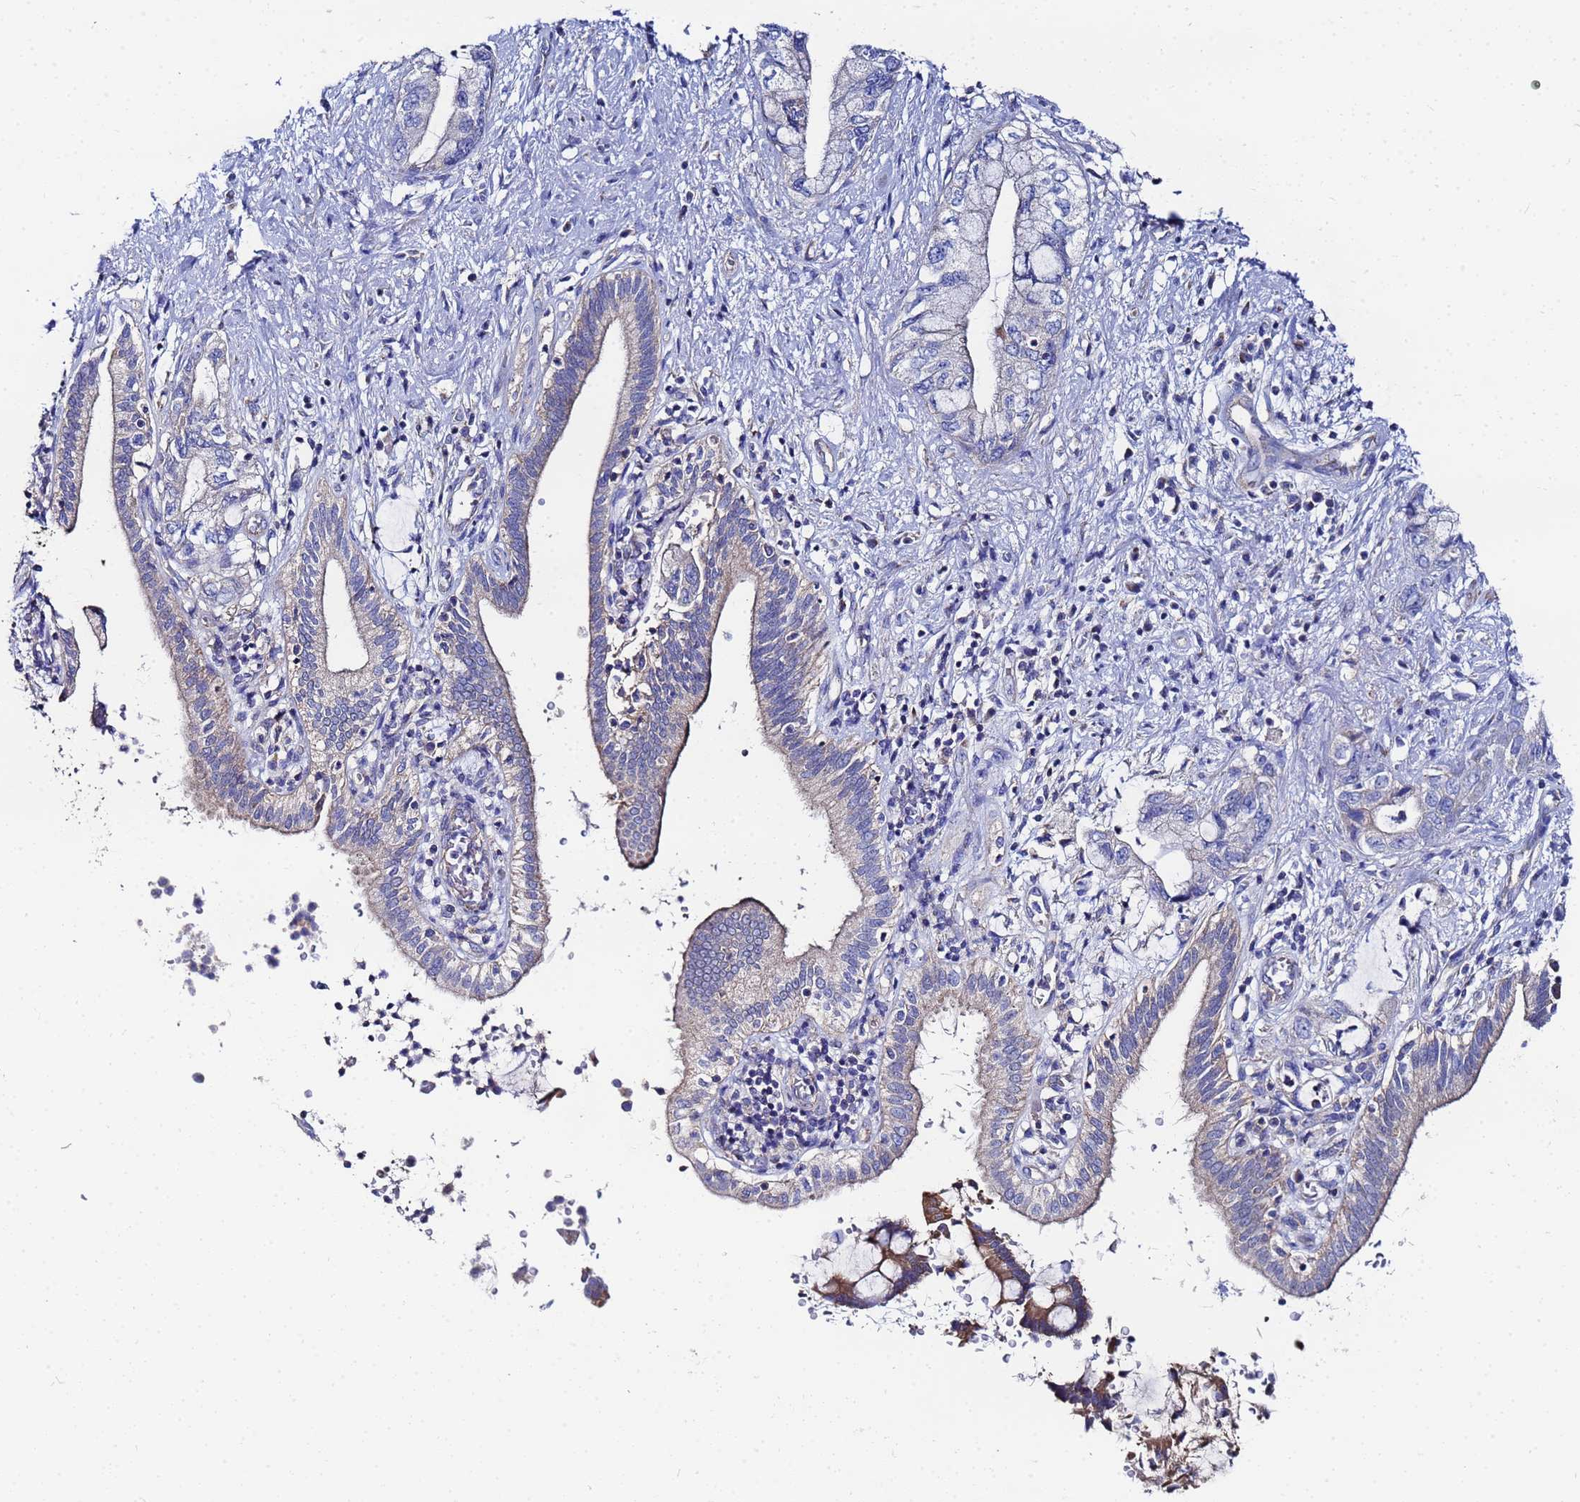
{"staining": {"intensity": "weak", "quantity": "<25%", "location": "cytoplasmic/membranous"}, "tissue": "pancreatic cancer", "cell_type": "Tumor cells", "image_type": "cancer", "snomed": [{"axis": "morphology", "description": "Adenocarcinoma, NOS"}, {"axis": "topography", "description": "Pancreas"}], "caption": "Tumor cells show no significant positivity in pancreatic cancer.", "gene": "FAHD2A", "patient": {"sex": "female", "age": 73}}